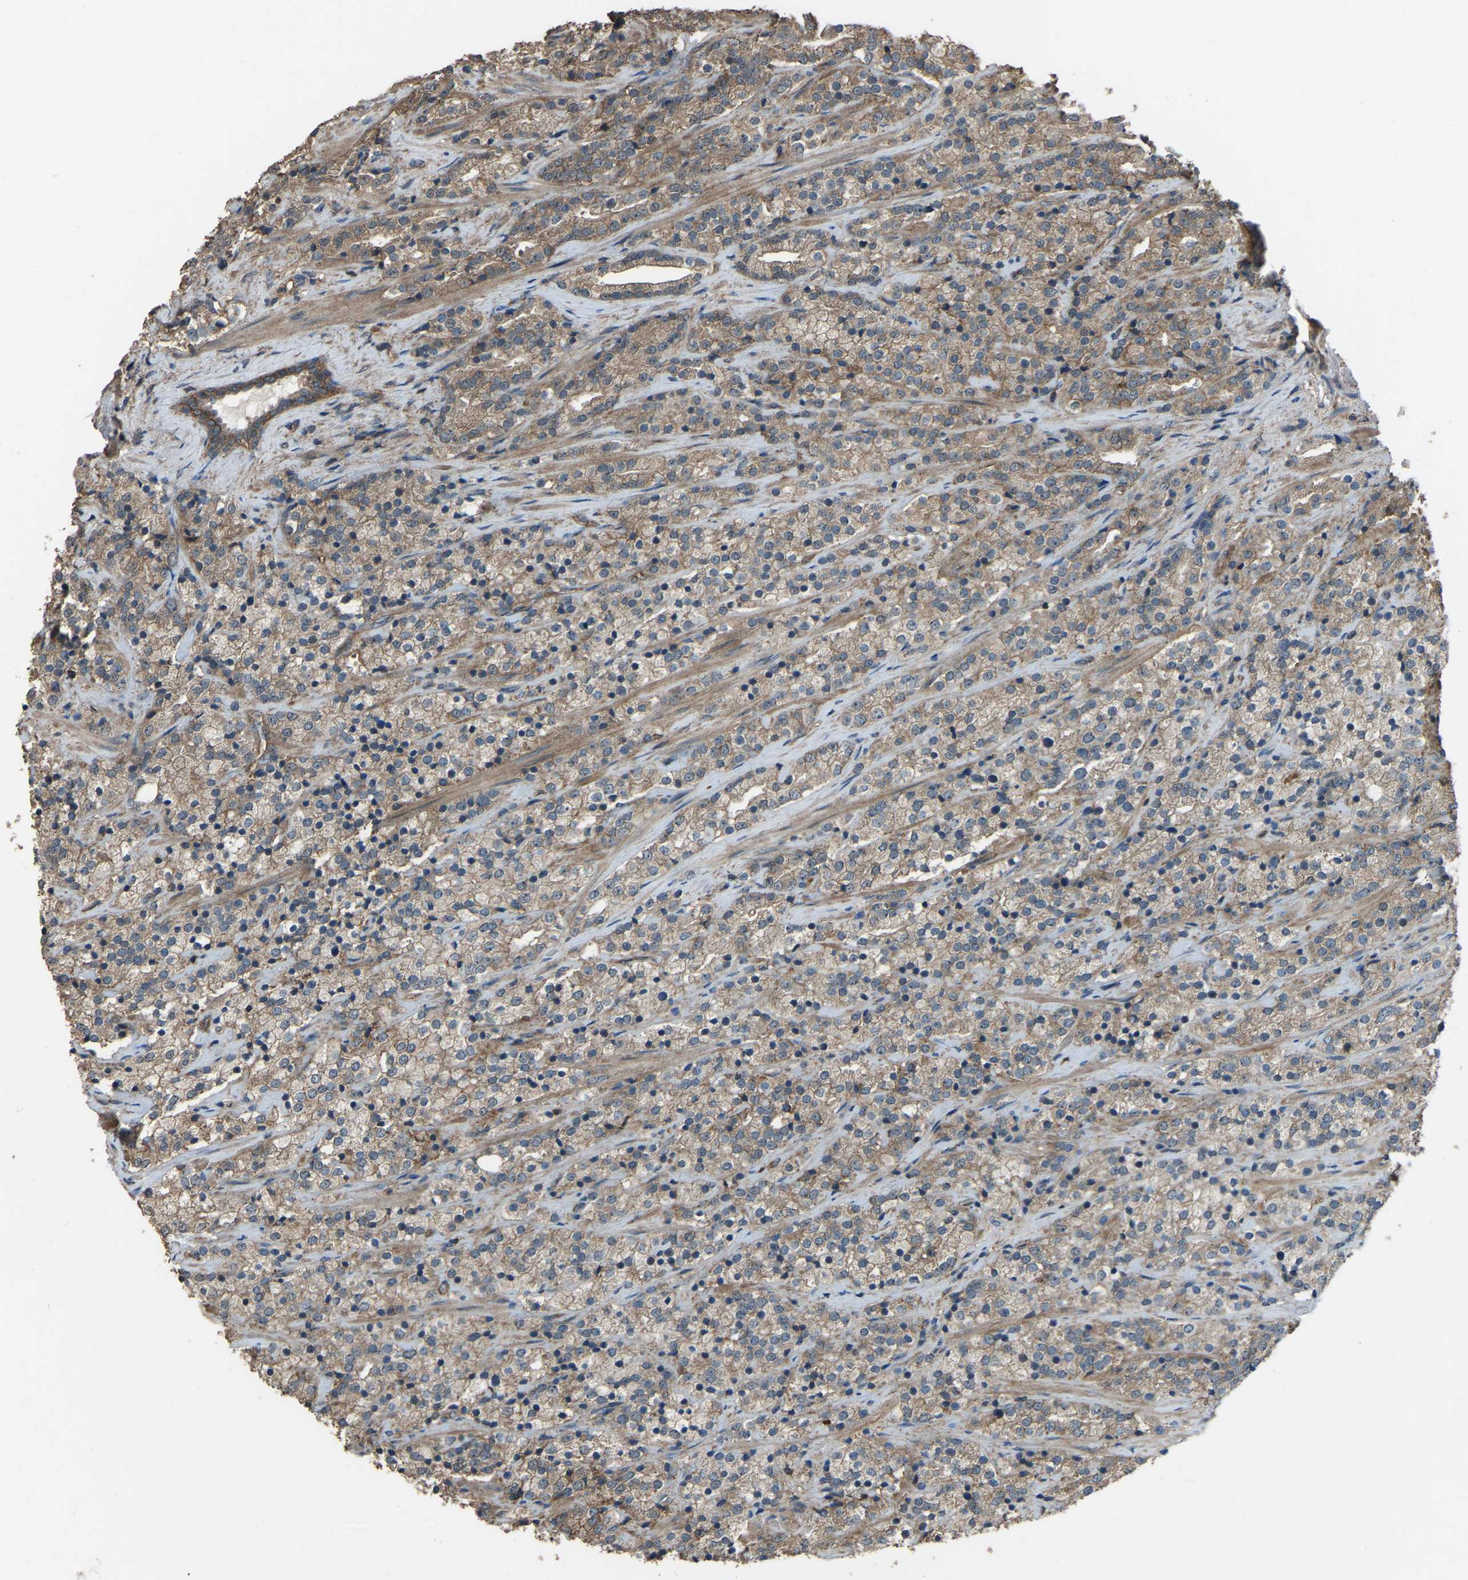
{"staining": {"intensity": "weak", "quantity": ">75%", "location": "cytoplasmic/membranous"}, "tissue": "prostate cancer", "cell_type": "Tumor cells", "image_type": "cancer", "snomed": [{"axis": "morphology", "description": "Adenocarcinoma, High grade"}, {"axis": "topography", "description": "Prostate"}], "caption": "Immunohistochemical staining of human prostate adenocarcinoma (high-grade) reveals low levels of weak cytoplasmic/membranous staining in about >75% of tumor cells. (DAB (3,3'-diaminobenzidine) IHC with brightfield microscopy, high magnification).", "gene": "SLC4A2", "patient": {"sex": "male", "age": 71}}